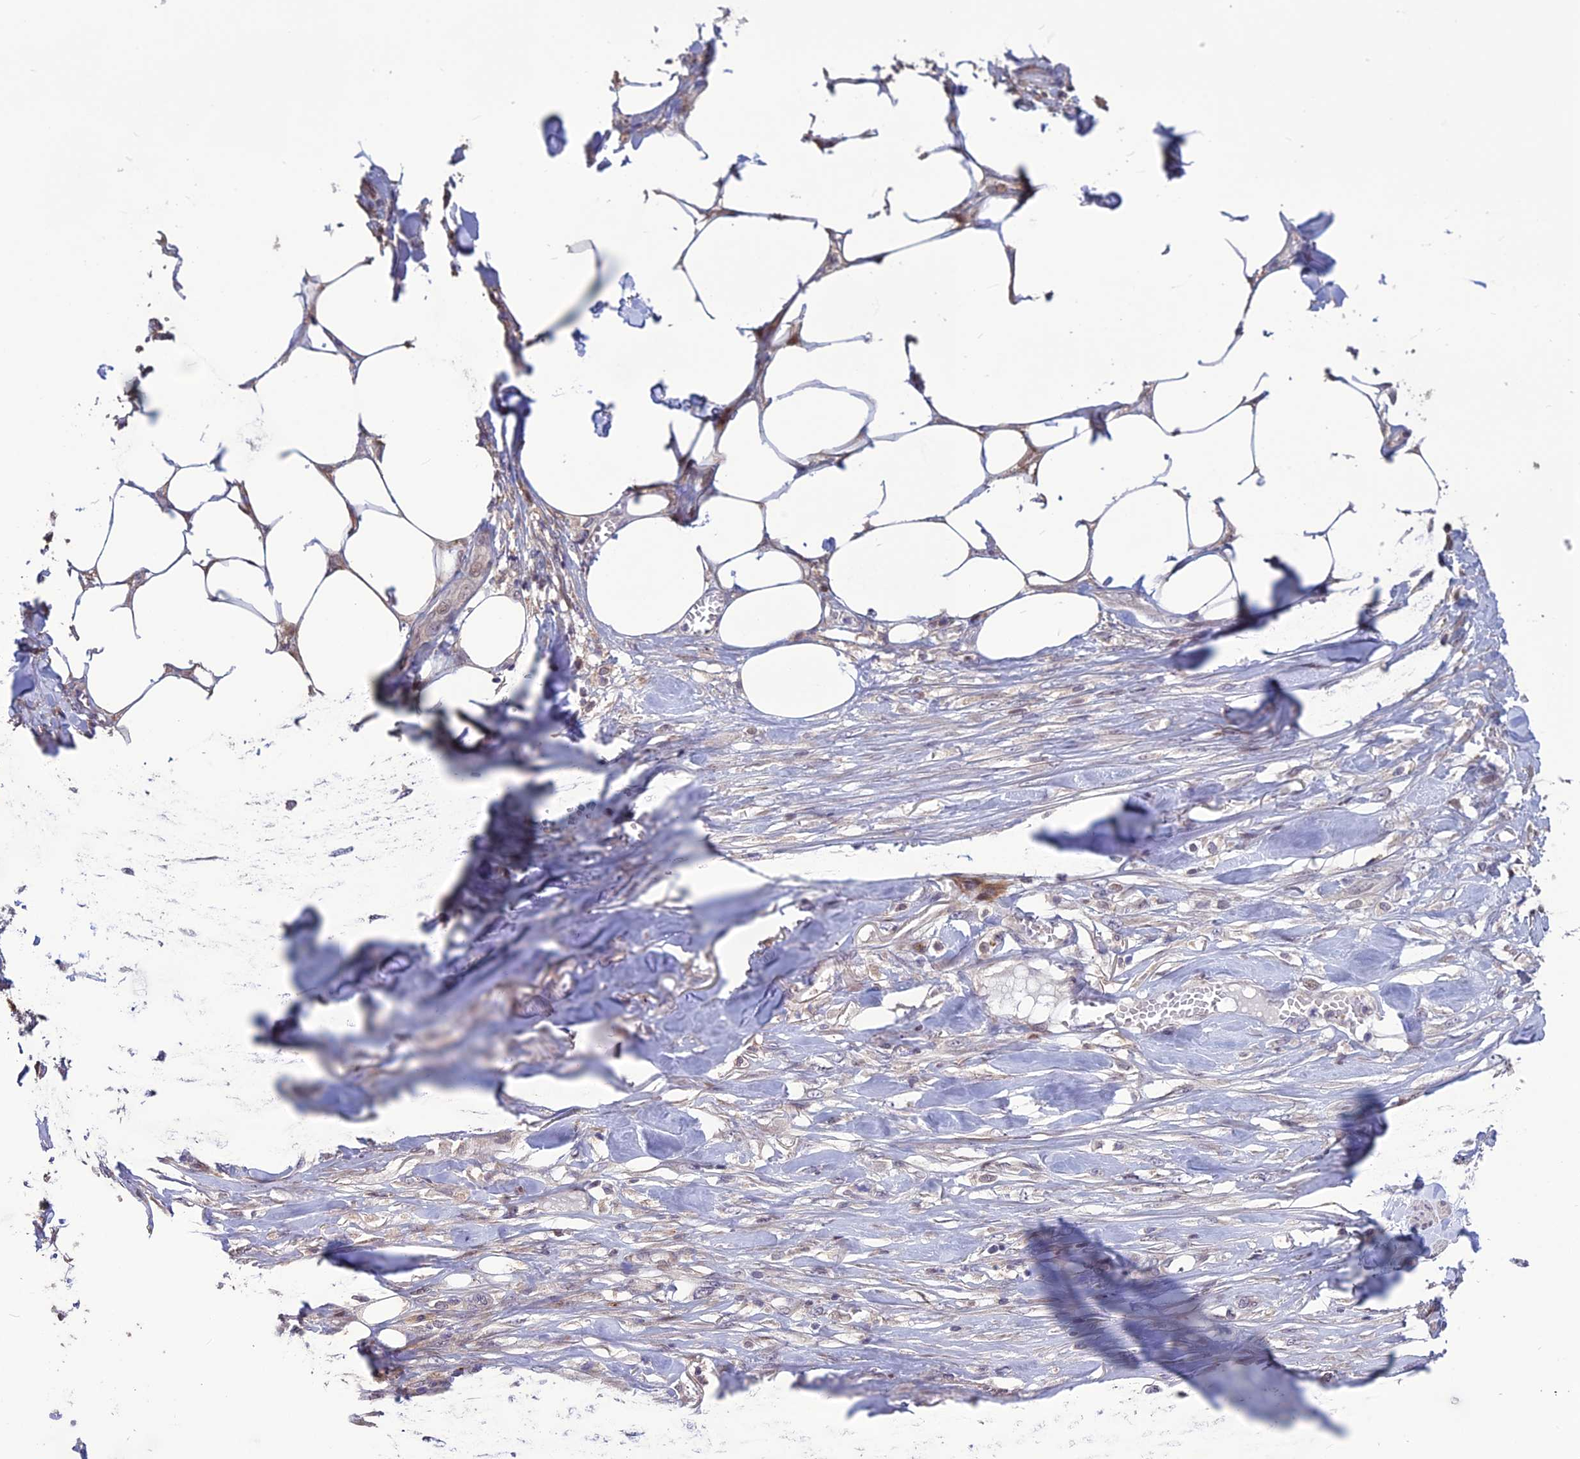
{"staining": {"intensity": "negative", "quantity": "none", "location": "none"}, "tissue": "skin cancer", "cell_type": "Tumor cells", "image_type": "cancer", "snomed": [{"axis": "morphology", "description": "Squamous cell carcinoma, NOS"}, {"axis": "topography", "description": "Skin"}, {"axis": "topography", "description": "Subcutis"}], "caption": "DAB (3,3'-diaminobenzidine) immunohistochemical staining of skin squamous cell carcinoma exhibits no significant positivity in tumor cells.", "gene": "SPG21", "patient": {"sex": "male", "age": 73}}